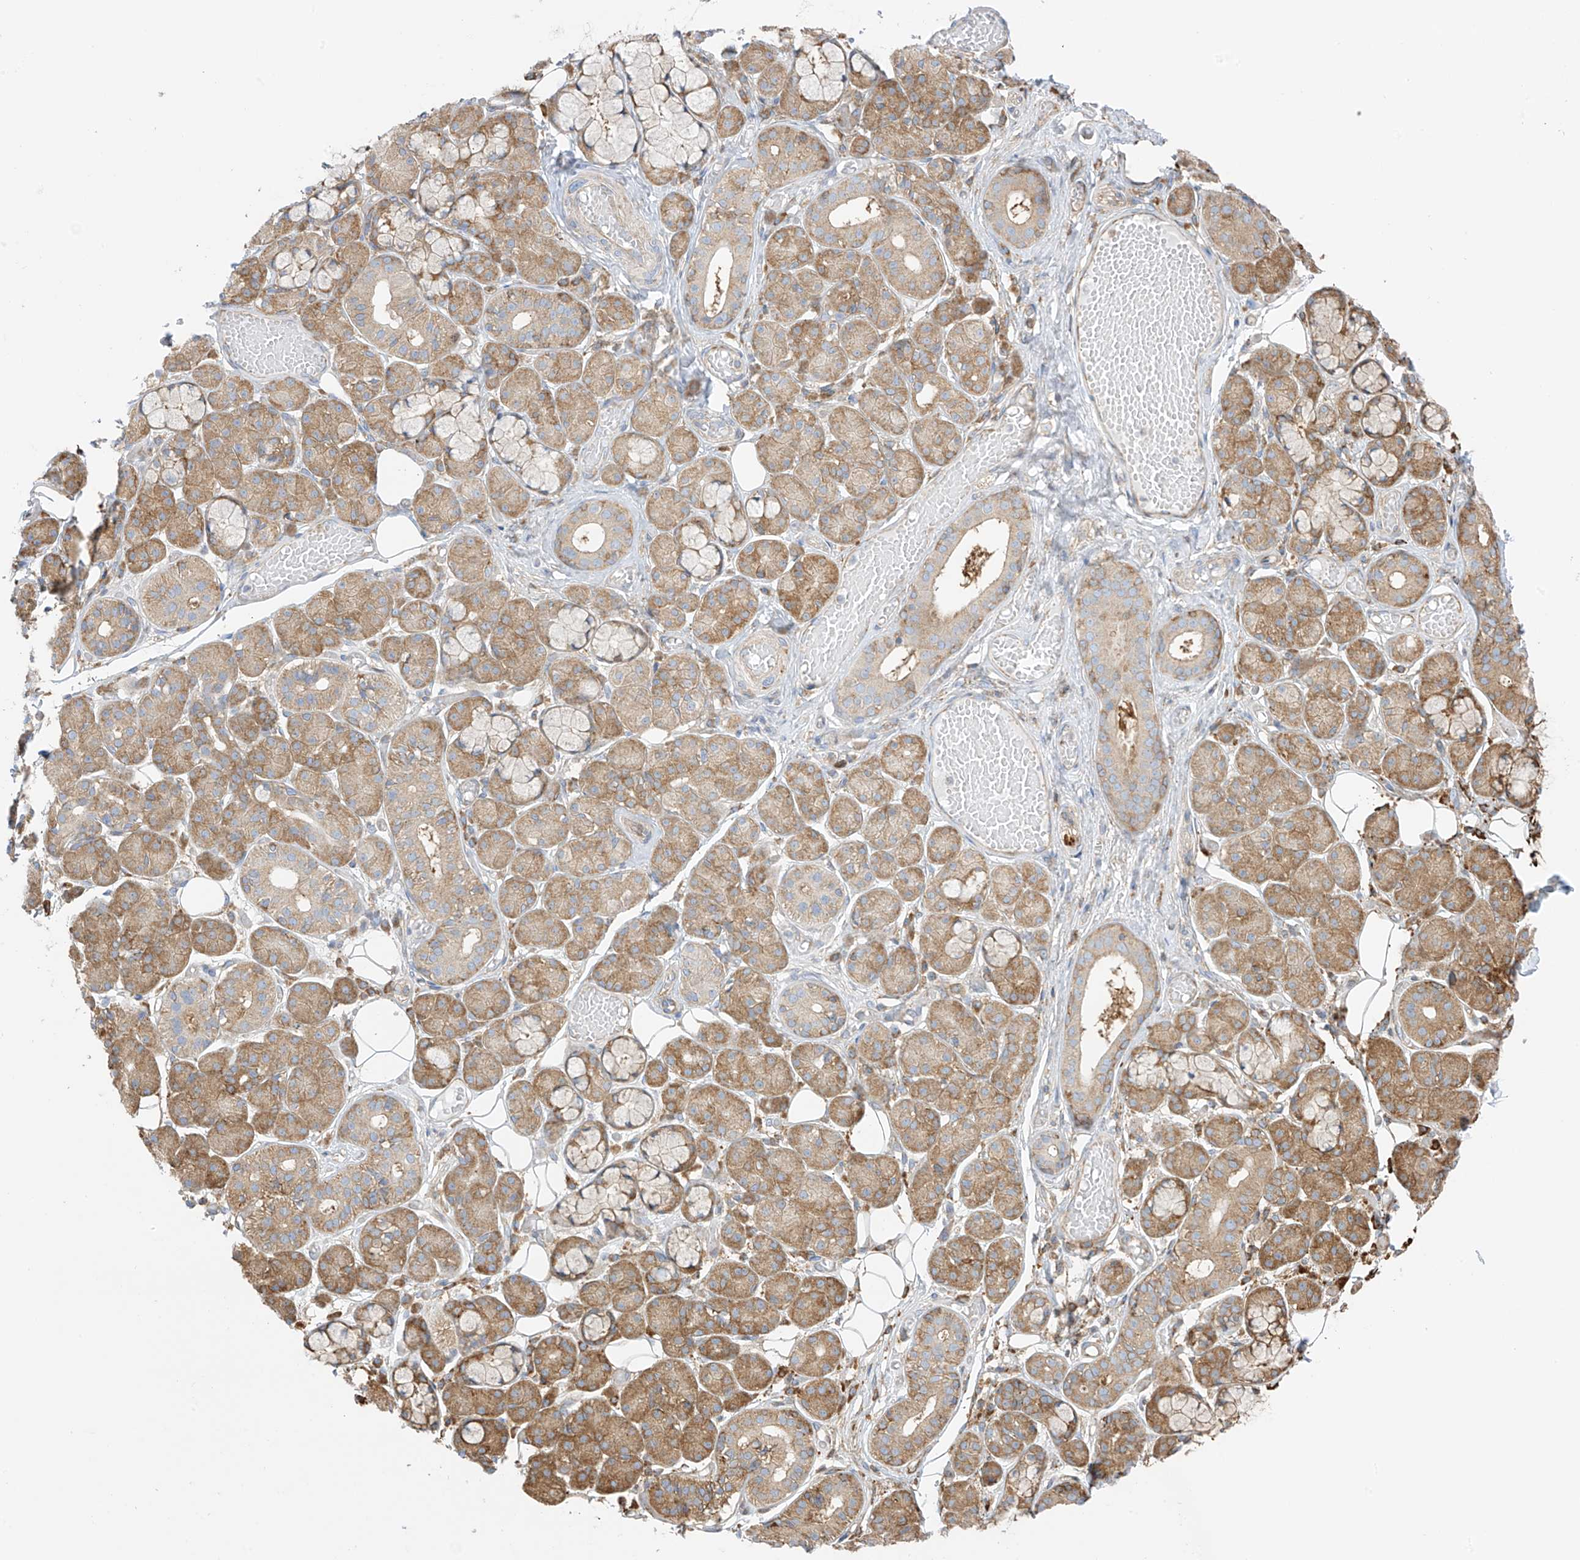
{"staining": {"intensity": "moderate", "quantity": "25%-75%", "location": "cytoplasmic/membranous"}, "tissue": "salivary gland", "cell_type": "Glandular cells", "image_type": "normal", "snomed": [{"axis": "morphology", "description": "Normal tissue, NOS"}, {"axis": "topography", "description": "Salivary gland"}], "caption": "About 25%-75% of glandular cells in unremarkable salivary gland show moderate cytoplasmic/membranous protein staining as visualized by brown immunohistochemical staining.", "gene": "XKR3", "patient": {"sex": "male", "age": 63}}